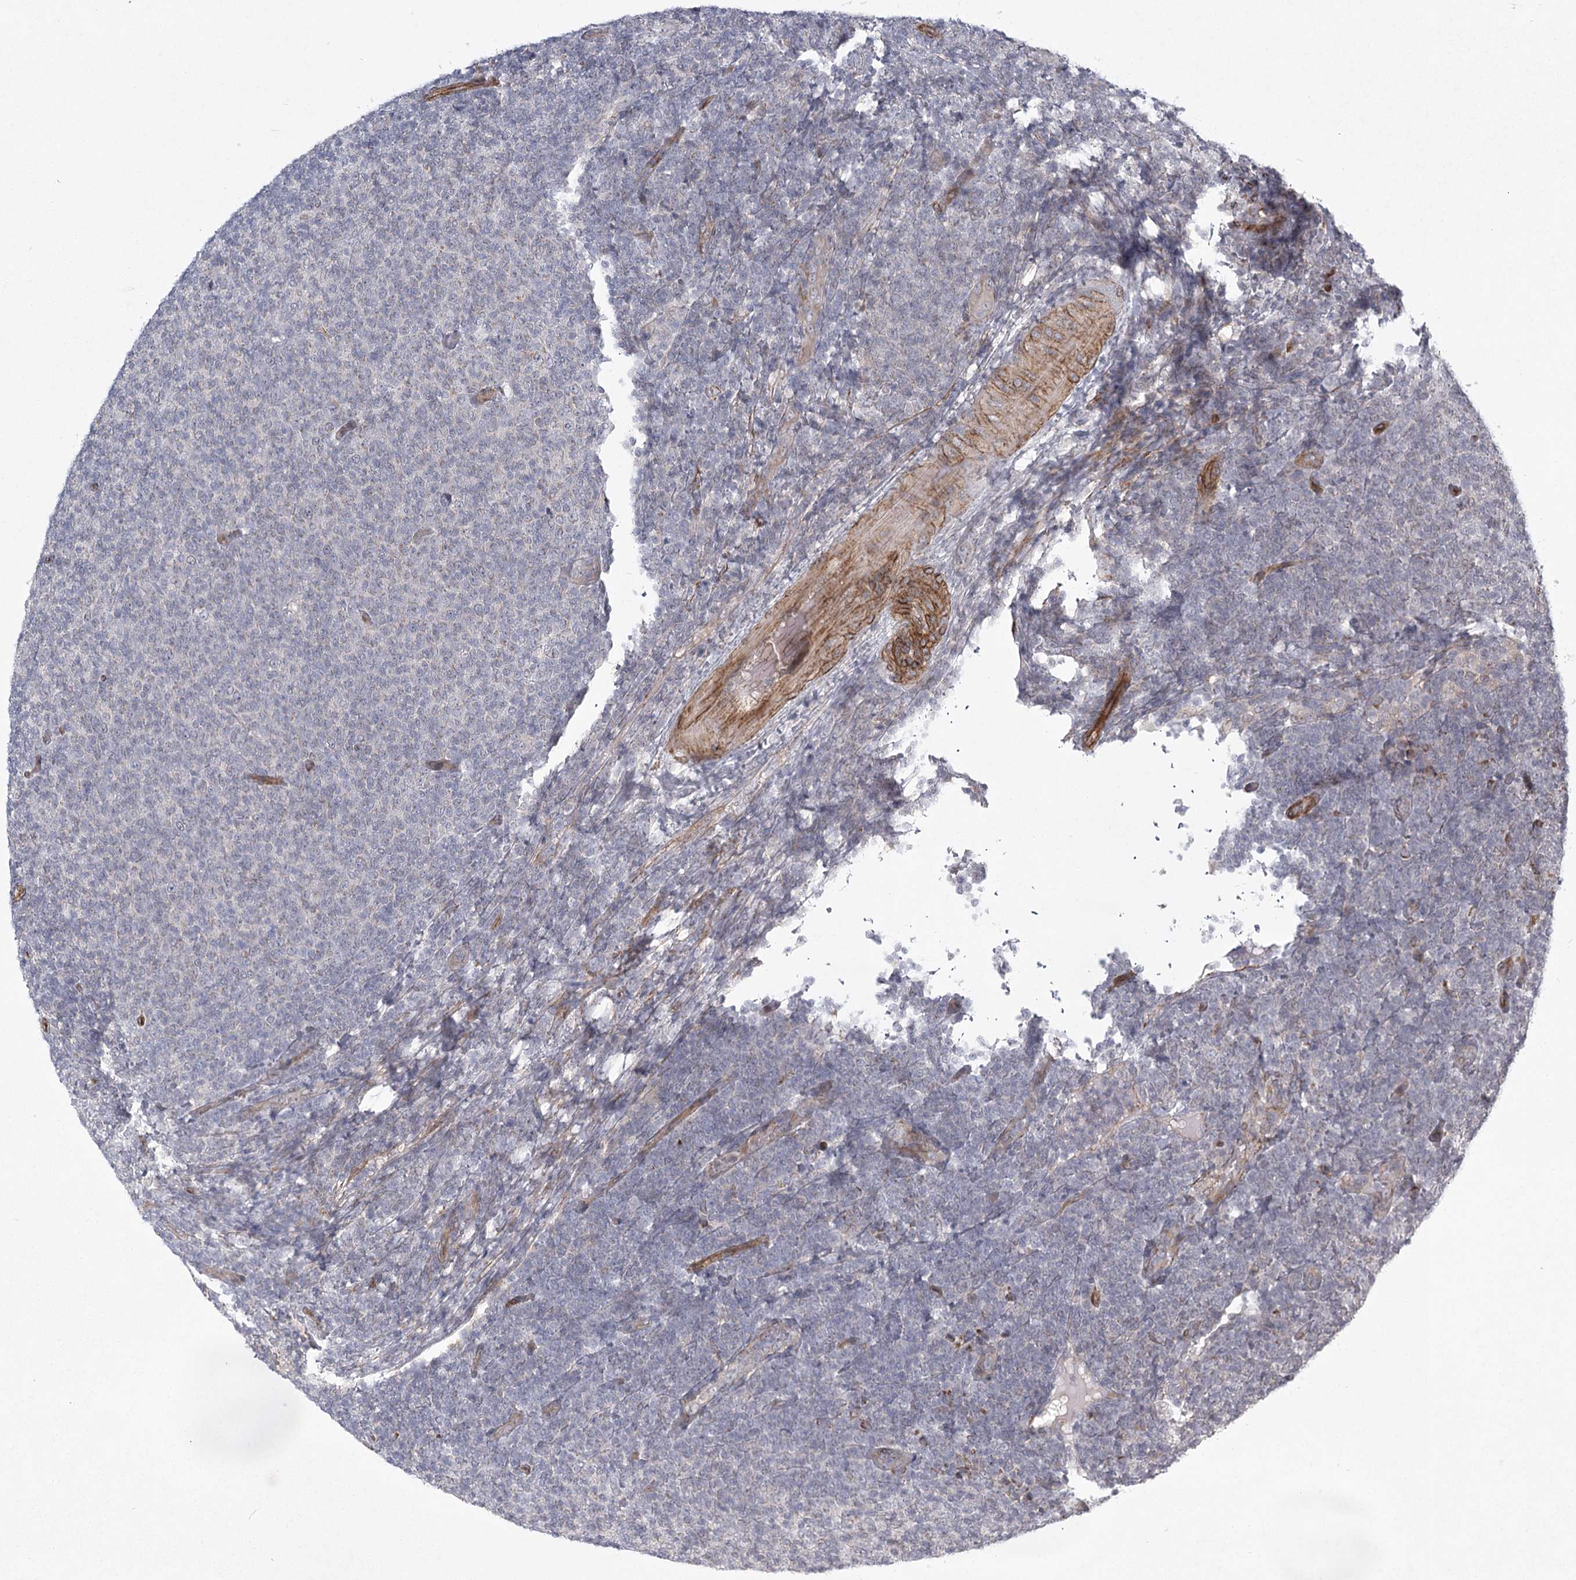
{"staining": {"intensity": "negative", "quantity": "none", "location": "none"}, "tissue": "lymphoma", "cell_type": "Tumor cells", "image_type": "cancer", "snomed": [{"axis": "morphology", "description": "Malignant lymphoma, non-Hodgkin's type, Low grade"}, {"axis": "topography", "description": "Lymph node"}], "caption": "High magnification brightfield microscopy of low-grade malignant lymphoma, non-Hodgkin's type stained with DAB (3,3'-diaminobenzidine) (brown) and counterstained with hematoxylin (blue): tumor cells show no significant positivity.", "gene": "MEPE", "patient": {"sex": "male", "age": 66}}